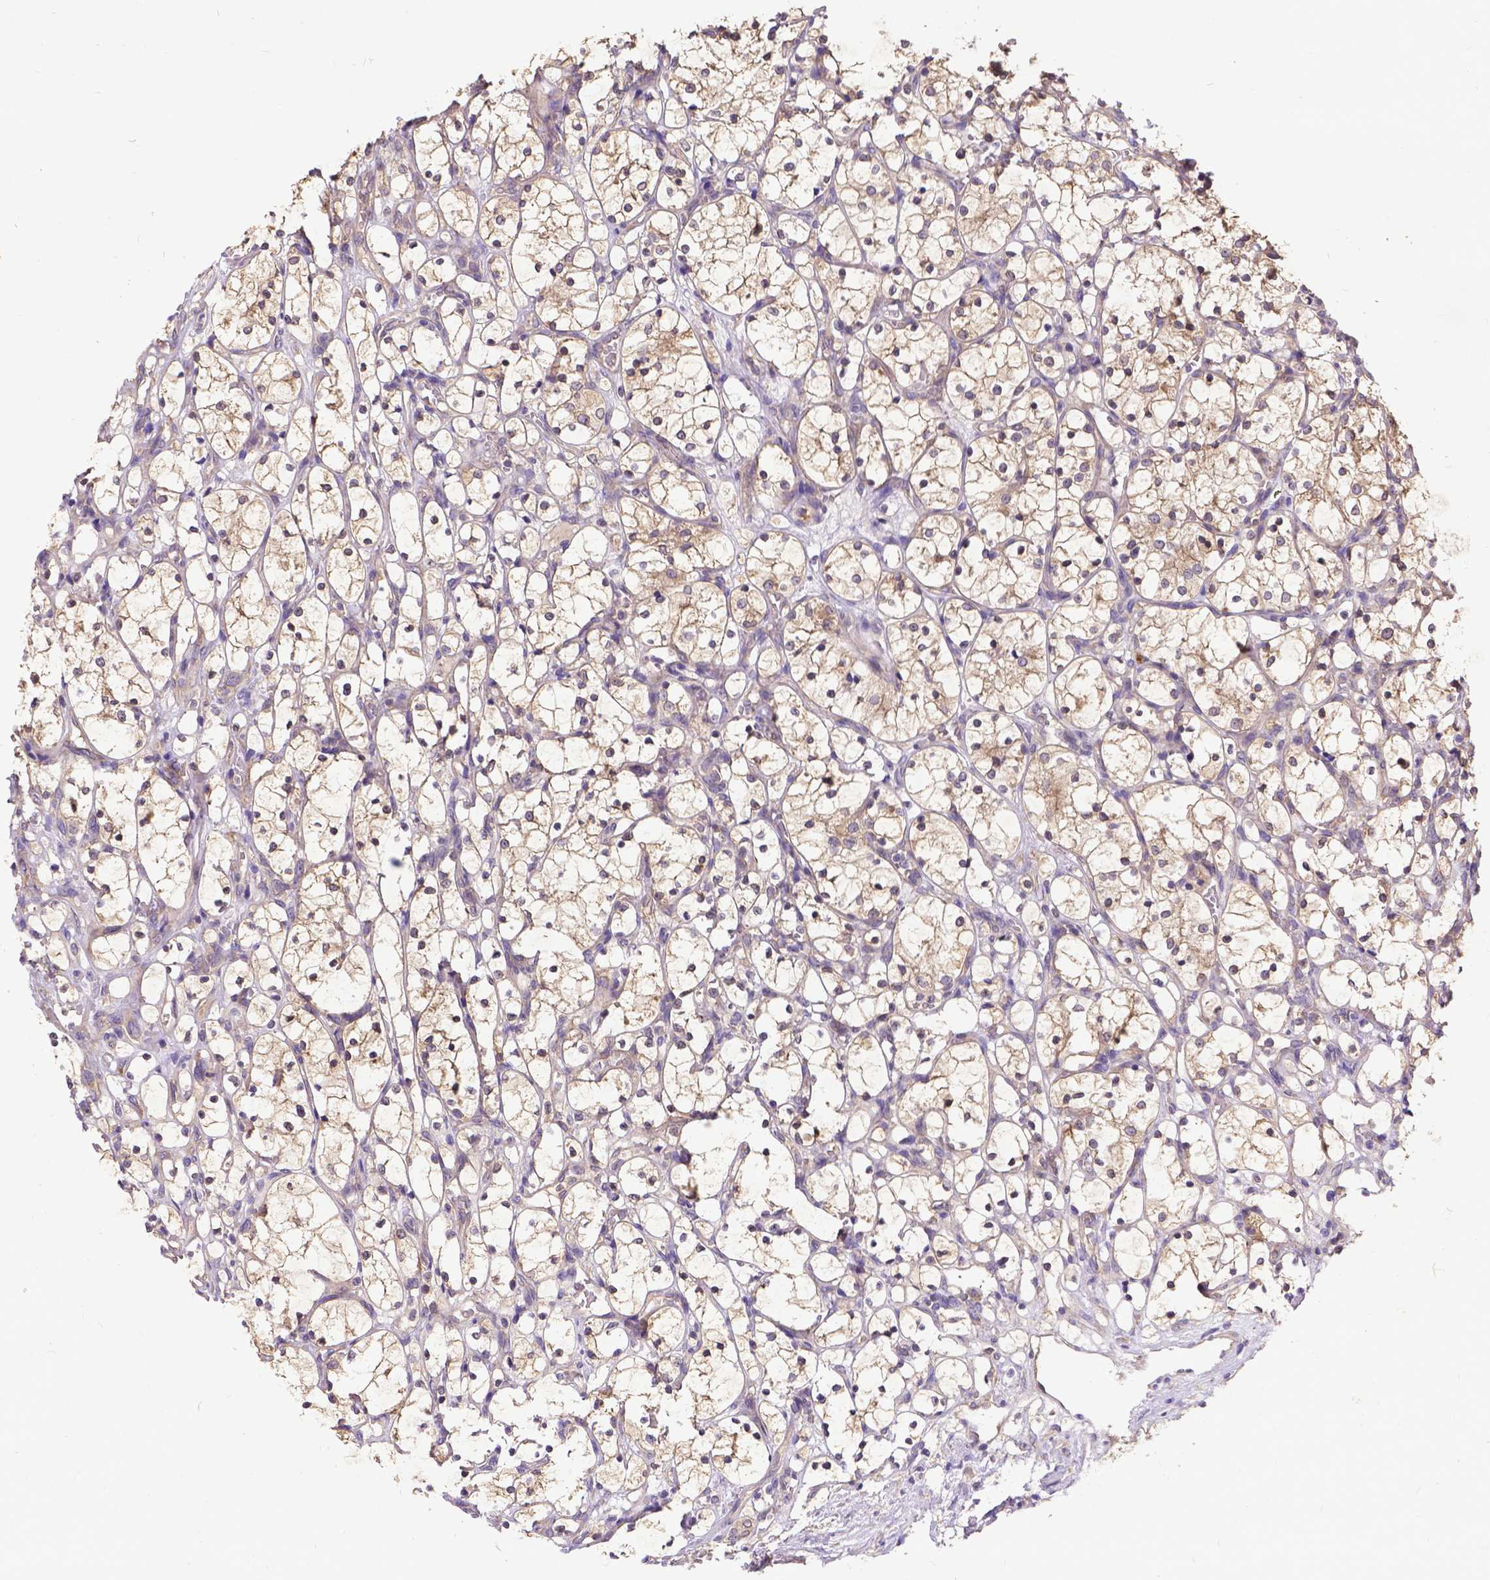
{"staining": {"intensity": "weak", "quantity": "25%-75%", "location": "cytoplasmic/membranous"}, "tissue": "renal cancer", "cell_type": "Tumor cells", "image_type": "cancer", "snomed": [{"axis": "morphology", "description": "Adenocarcinoma, NOS"}, {"axis": "topography", "description": "Kidney"}], "caption": "Renal cancer tissue demonstrates weak cytoplasmic/membranous expression in approximately 25%-75% of tumor cells, visualized by immunohistochemistry. (IHC, brightfield microscopy, high magnification).", "gene": "DENND6A", "patient": {"sex": "female", "age": 69}}